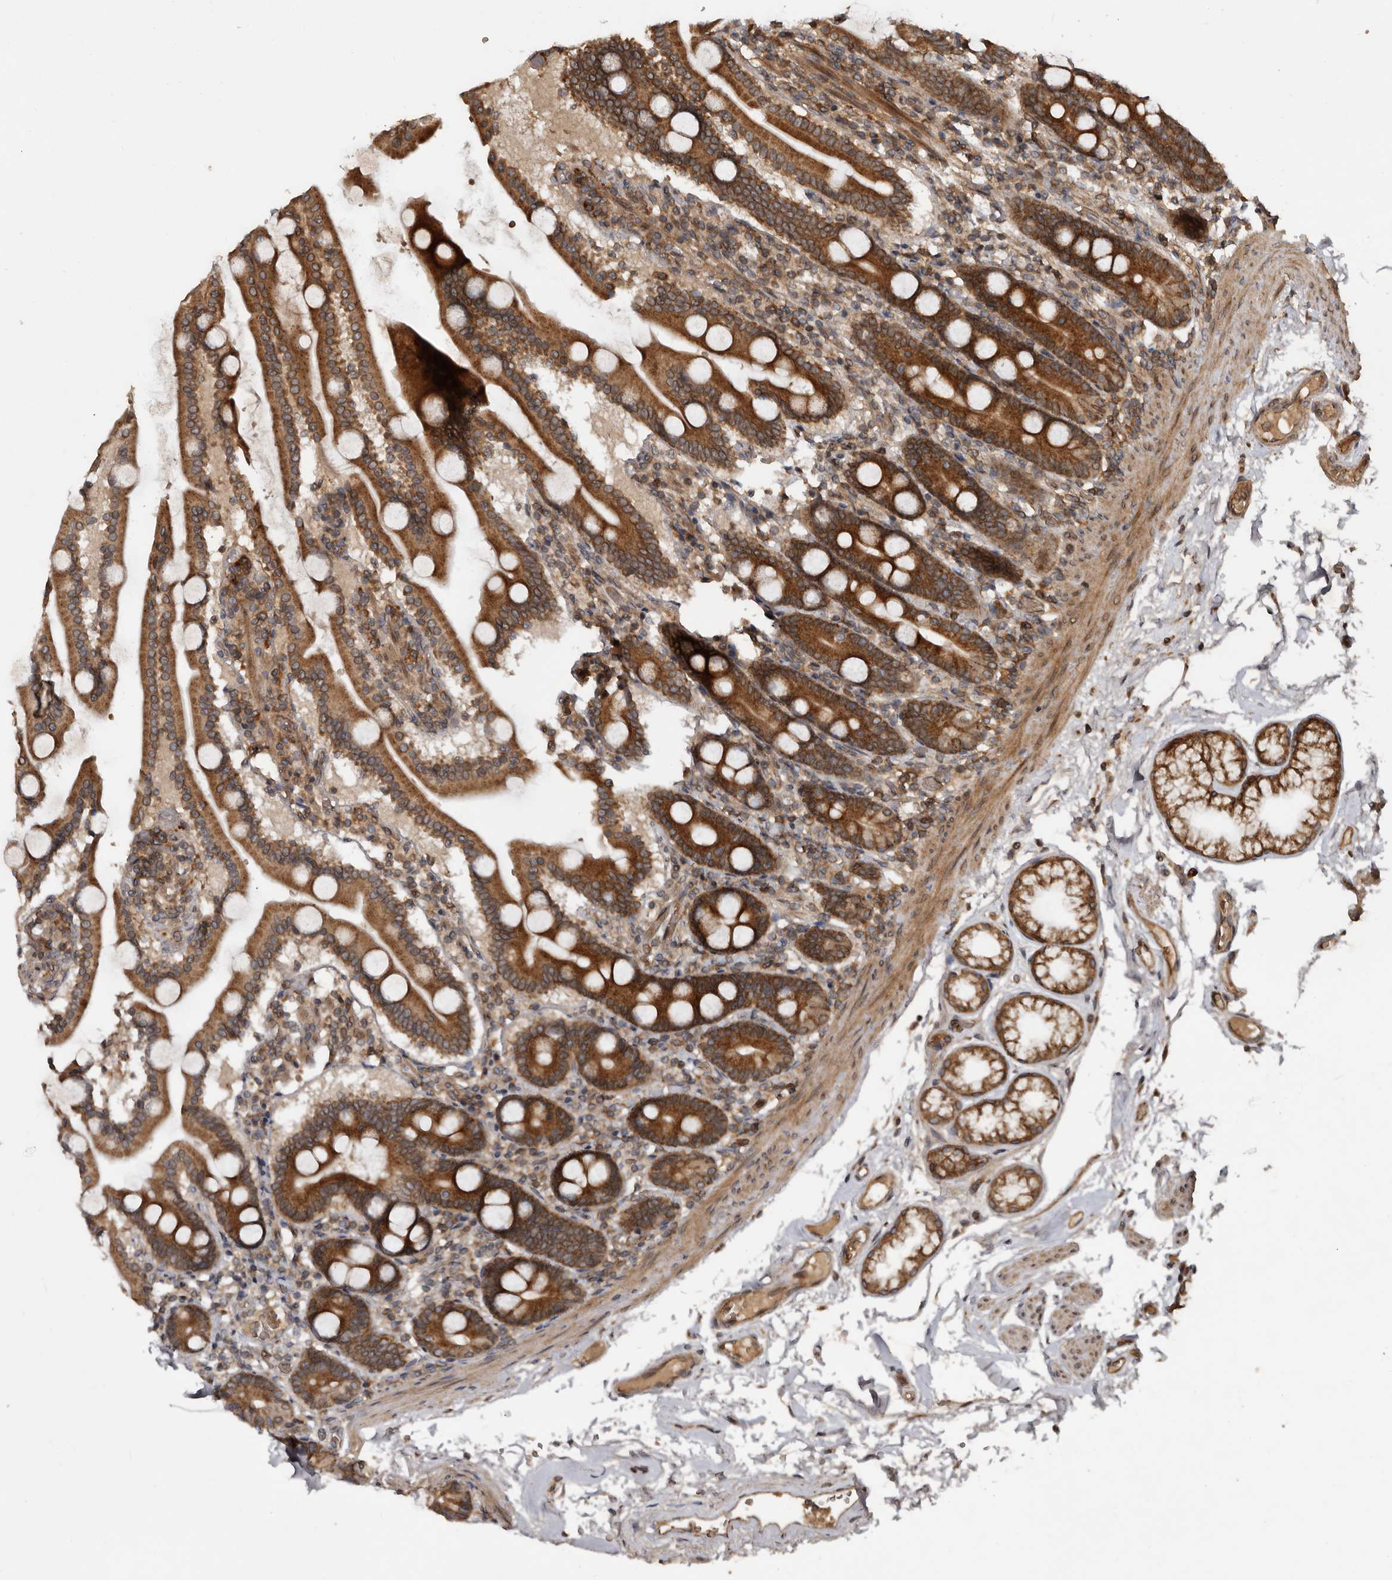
{"staining": {"intensity": "strong", "quantity": ">75%", "location": "cytoplasmic/membranous"}, "tissue": "duodenum", "cell_type": "Glandular cells", "image_type": "normal", "snomed": [{"axis": "morphology", "description": "Normal tissue, NOS"}, {"axis": "topography", "description": "Duodenum"}], "caption": "Immunohistochemical staining of normal duodenum shows high levels of strong cytoplasmic/membranous expression in approximately >75% of glandular cells. (DAB (3,3'-diaminobenzidine) IHC with brightfield microscopy, high magnification).", "gene": "STK36", "patient": {"sex": "male", "age": 55}}